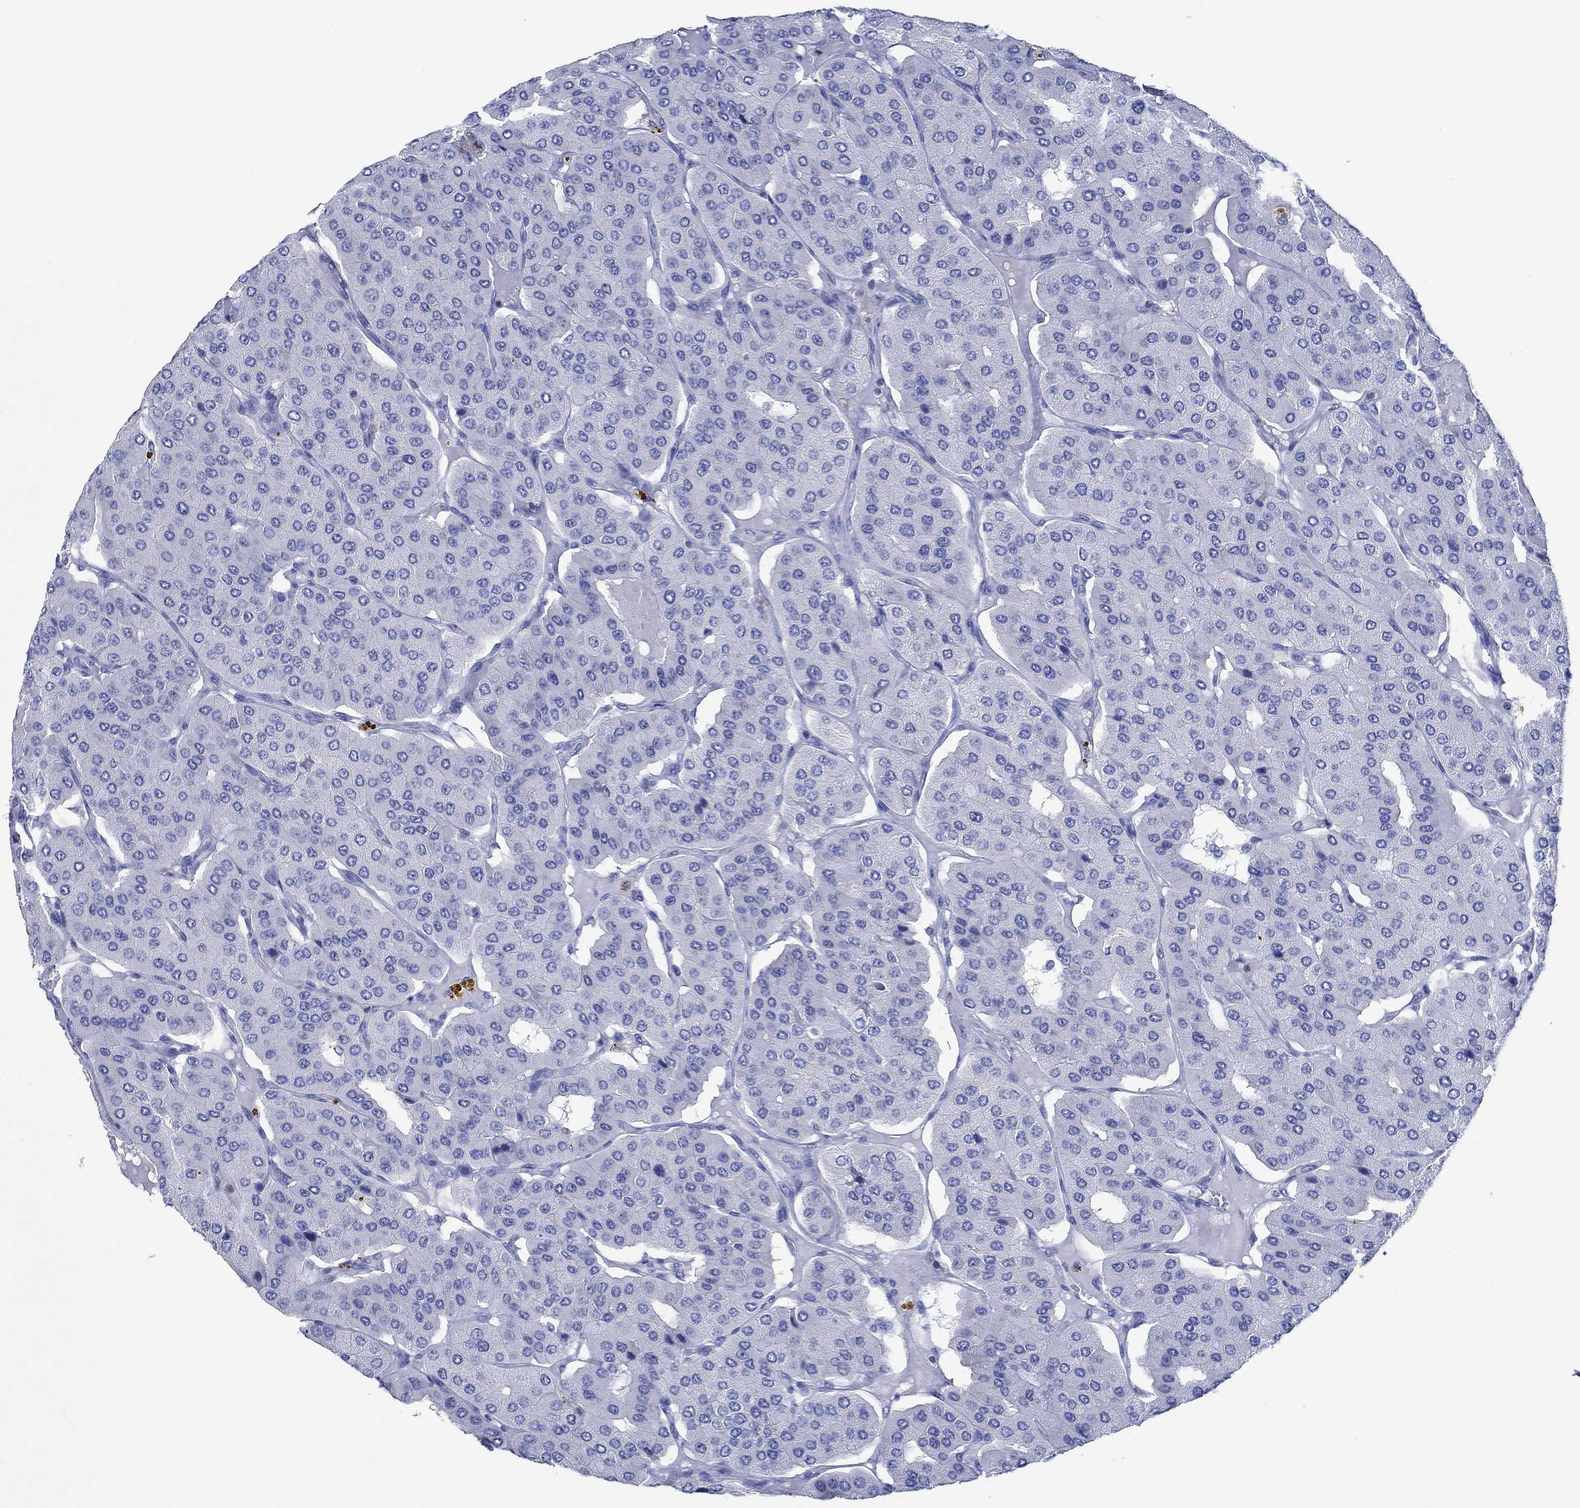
{"staining": {"intensity": "weak", "quantity": "<25%", "location": "cytoplasmic/membranous"}, "tissue": "parathyroid gland", "cell_type": "Glandular cells", "image_type": "normal", "snomed": [{"axis": "morphology", "description": "Normal tissue, NOS"}, {"axis": "morphology", "description": "Adenoma, NOS"}, {"axis": "topography", "description": "Parathyroid gland"}], "caption": "Immunohistochemical staining of unremarkable parathyroid gland exhibits no significant positivity in glandular cells.", "gene": "ZNF671", "patient": {"sex": "female", "age": 86}}